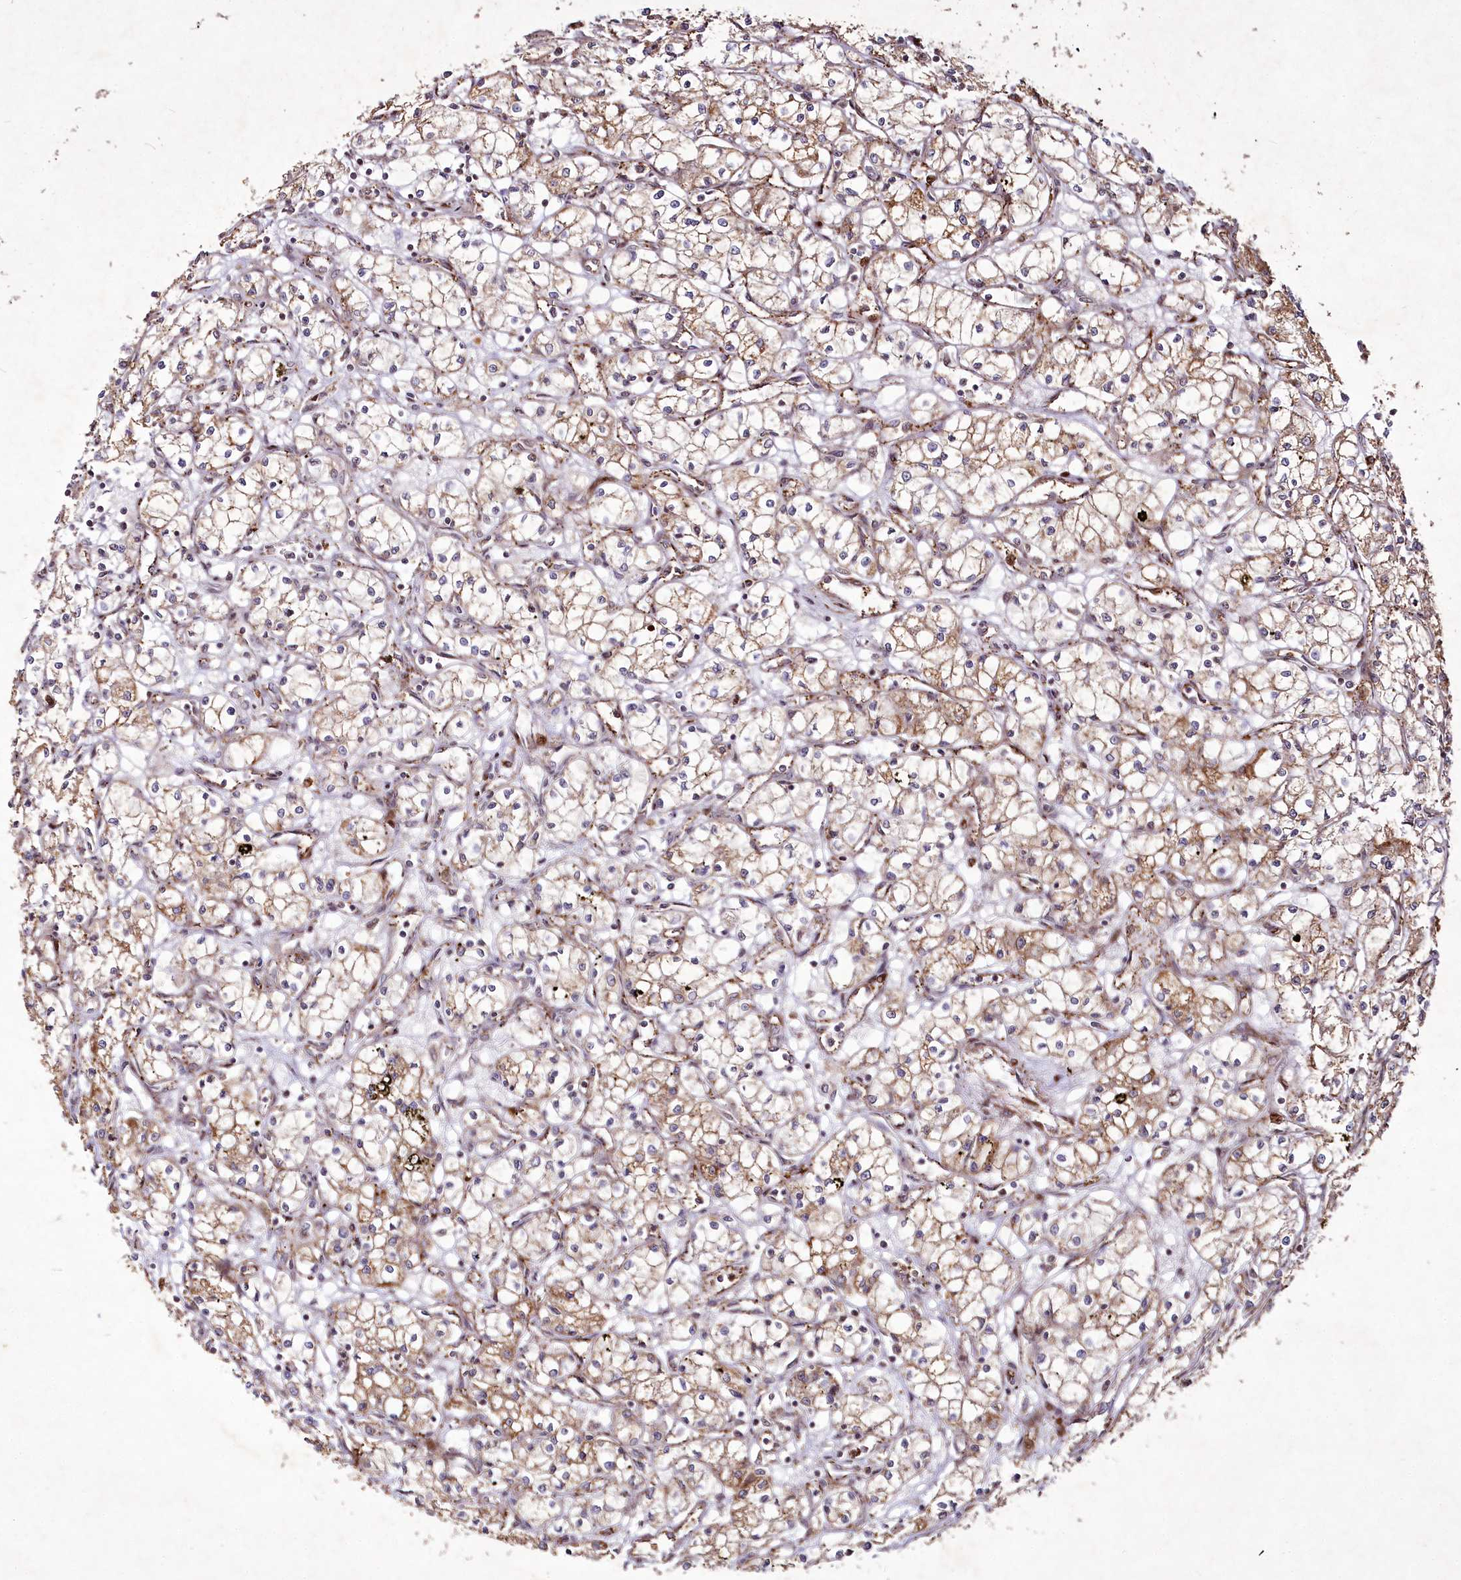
{"staining": {"intensity": "weak", "quantity": ">75%", "location": "cytoplasmic/membranous"}, "tissue": "renal cancer", "cell_type": "Tumor cells", "image_type": "cancer", "snomed": [{"axis": "morphology", "description": "Adenocarcinoma, NOS"}, {"axis": "topography", "description": "Kidney"}], "caption": "Tumor cells demonstrate weak cytoplasmic/membranous positivity in approximately >75% of cells in renal cancer.", "gene": "PSTK", "patient": {"sex": "male", "age": 59}}